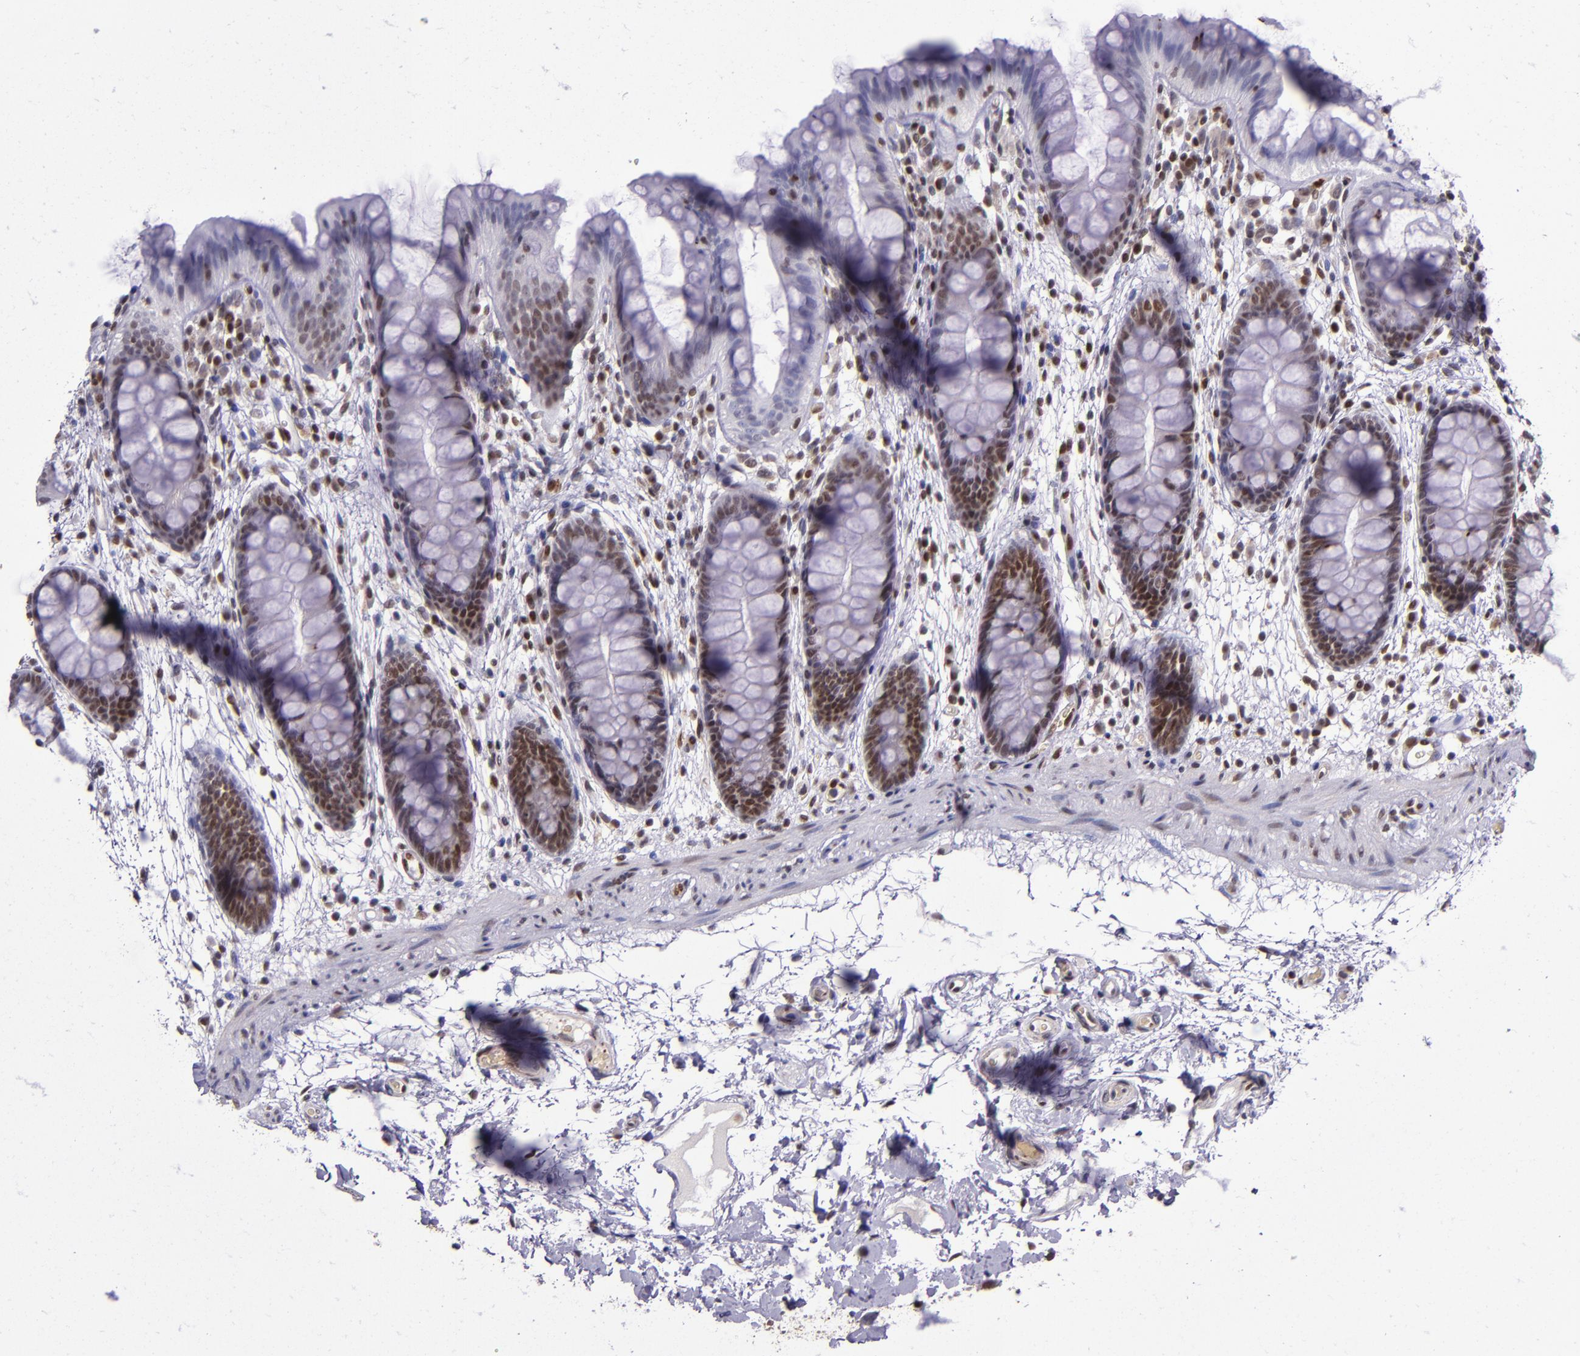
{"staining": {"intensity": "moderate", "quantity": ">75%", "location": "nuclear"}, "tissue": "colon", "cell_type": "Endothelial cells", "image_type": "normal", "snomed": [{"axis": "morphology", "description": "Normal tissue, NOS"}, {"axis": "topography", "description": "Smooth muscle"}, {"axis": "topography", "description": "Colon"}], "caption": "Protein staining of normal colon reveals moderate nuclear positivity in about >75% of endothelial cells.", "gene": "MGMT", "patient": {"sex": "male", "age": 67}}